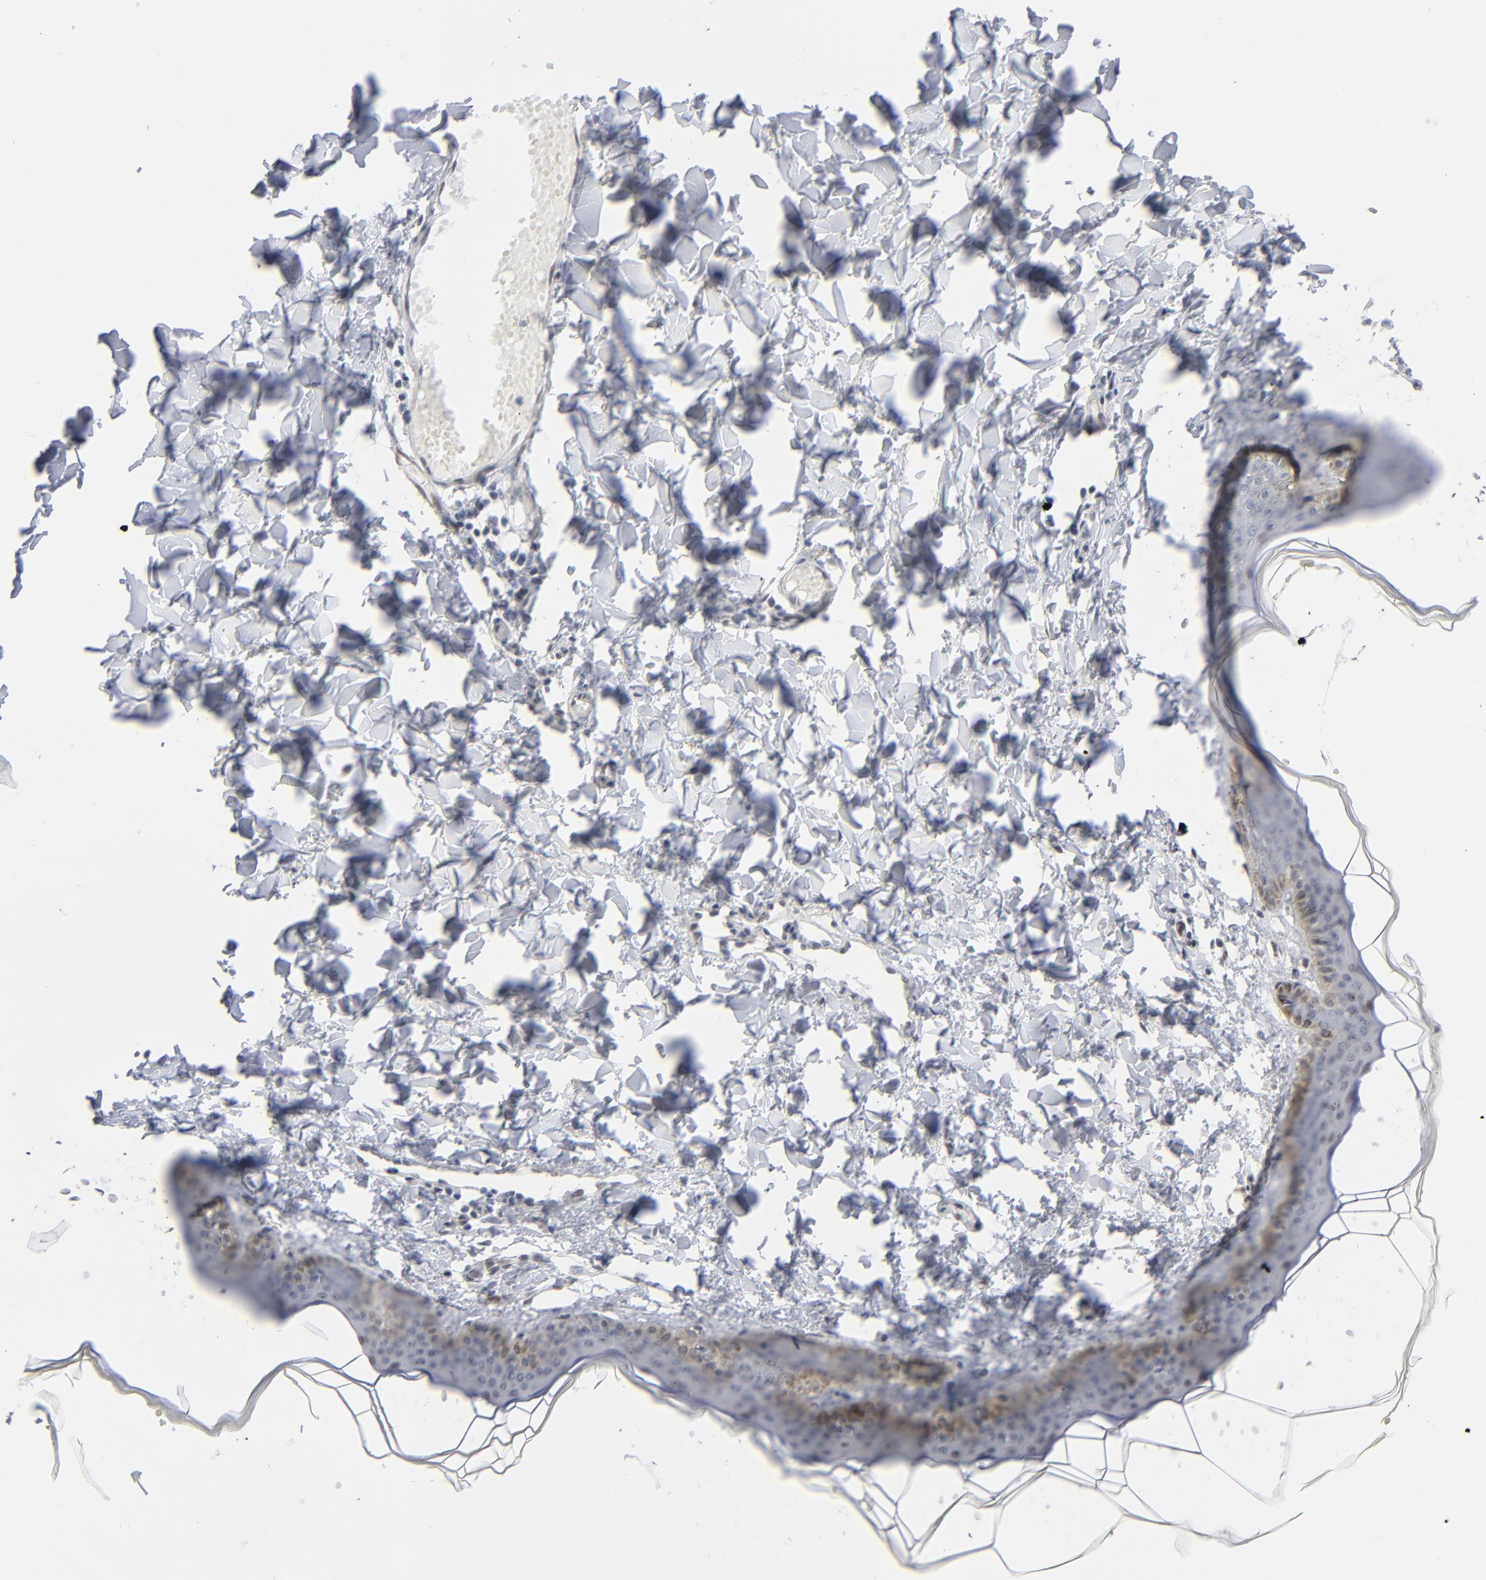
{"staining": {"intensity": "negative", "quantity": "none", "location": "none"}, "tissue": "skin", "cell_type": "Fibroblasts", "image_type": "normal", "snomed": [{"axis": "morphology", "description": "Normal tissue, NOS"}, {"axis": "topography", "description": "Skin"}], "caption": "Skin was stained to show a protein in brown. There is no significant staining in fibroblasts. (Immunohistochemistry (ihc), brightfield microscopy, high magnification).", "gene": "IRF9", "patient": {"sex": "female", "age": 17}}